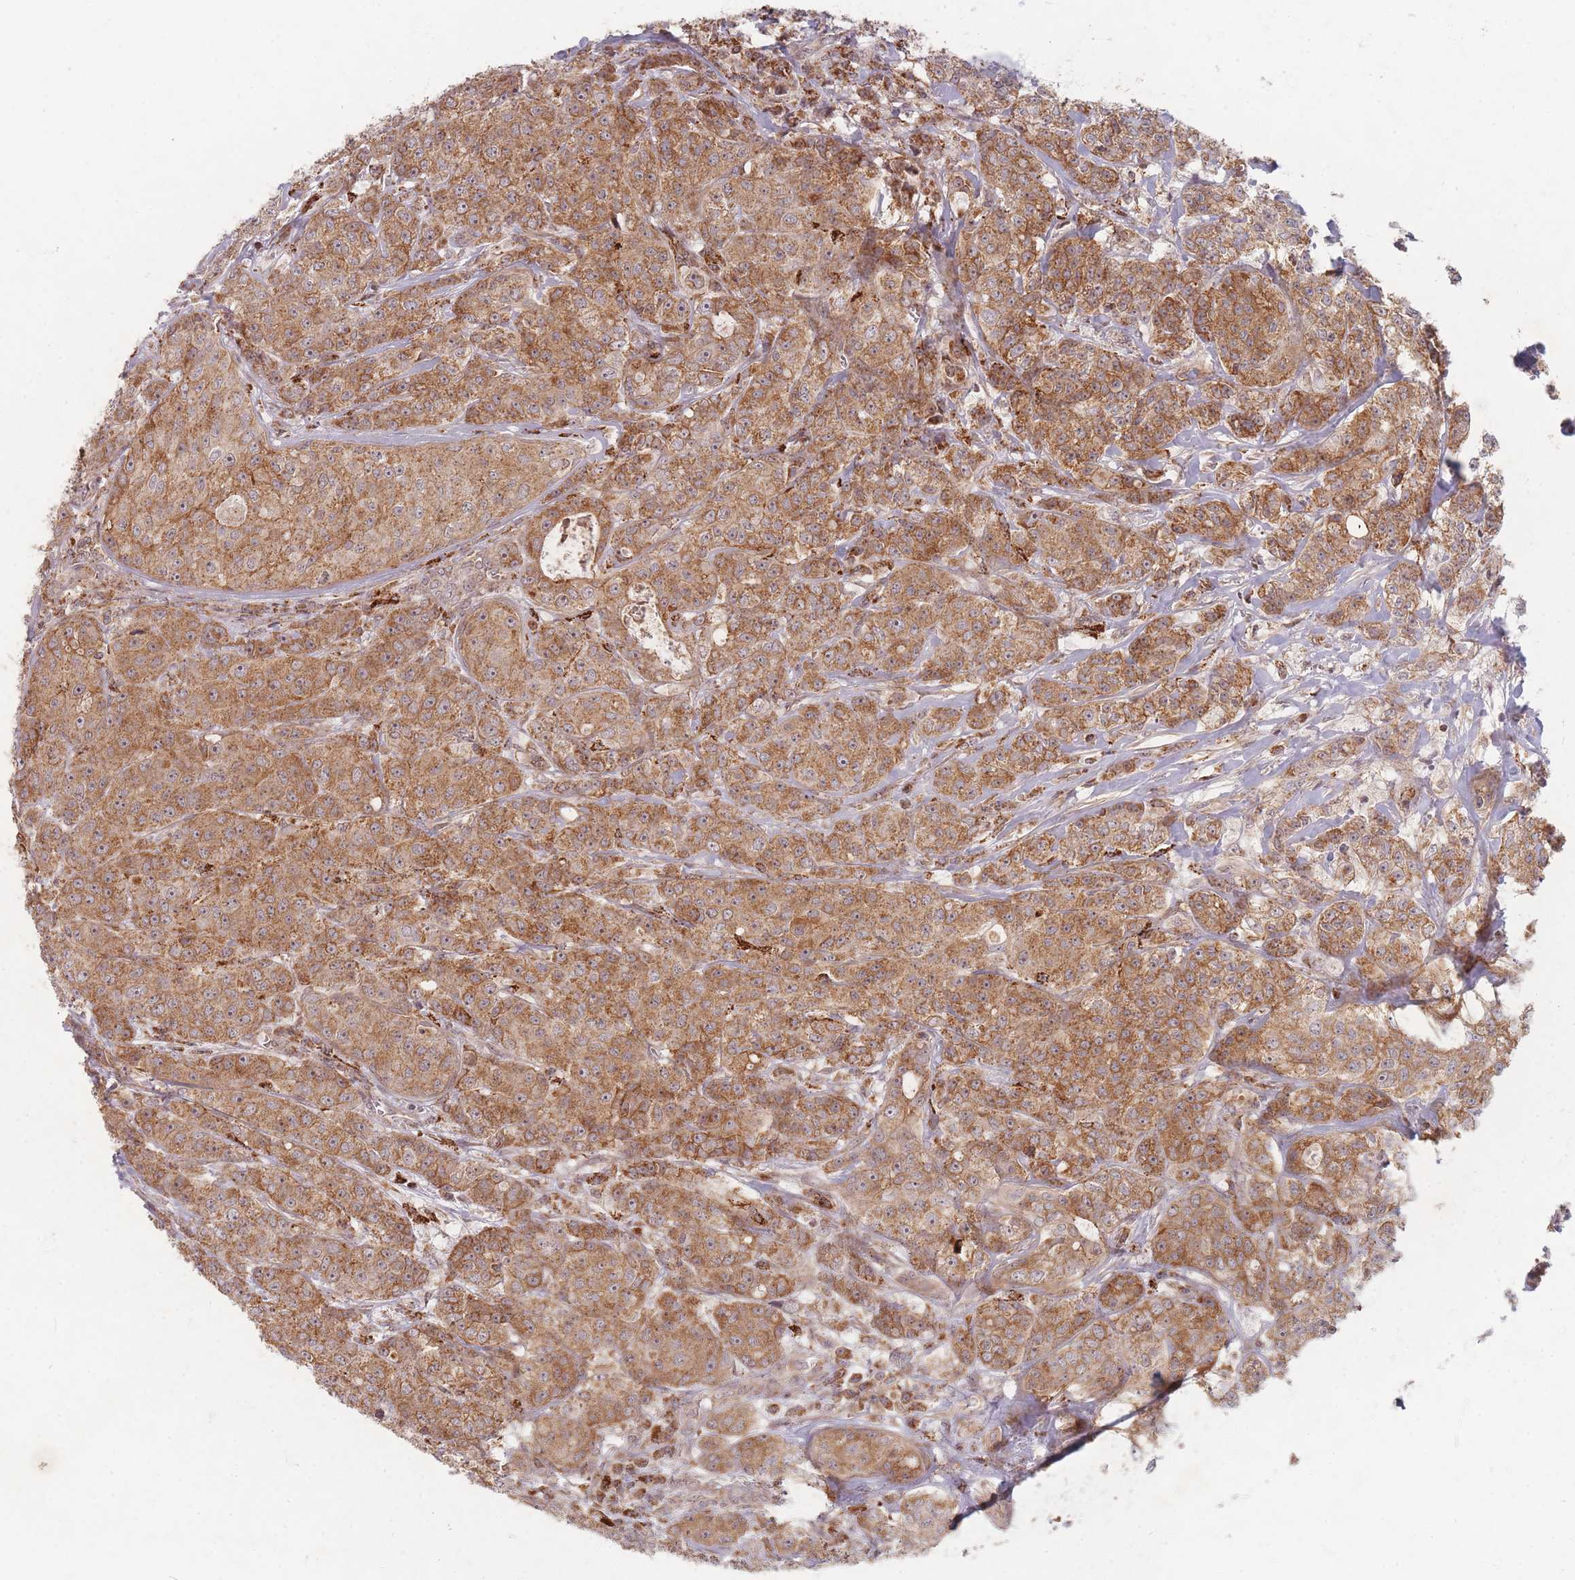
{"staining": {"intensity": "moderate", "quantity": ">75%", "location": "cytoplasmic/membranous"}, "tissue": "breast cancer", "cell_type": "Tumor cells", "image_type": "cancer", "snomed": [{"axis": "morphology", "description": "Duct carcinoma"}, {"axis": "topography", "description": "Breast"}], "caption": "Brown immunohistochemical staining in human infiltrating ductal carcinoma (breast) reveals moderate cytoplasmic/membranous staining in about >75% of tumor cells. The staining is performed using DAB (3,3'-diaminobenzidine) brown chromogen to label protein expression. The nuclei are counter-stained blue using hematoxylin.", "gene": "RADX", "patient": {"sex": "female", "age": 43}}